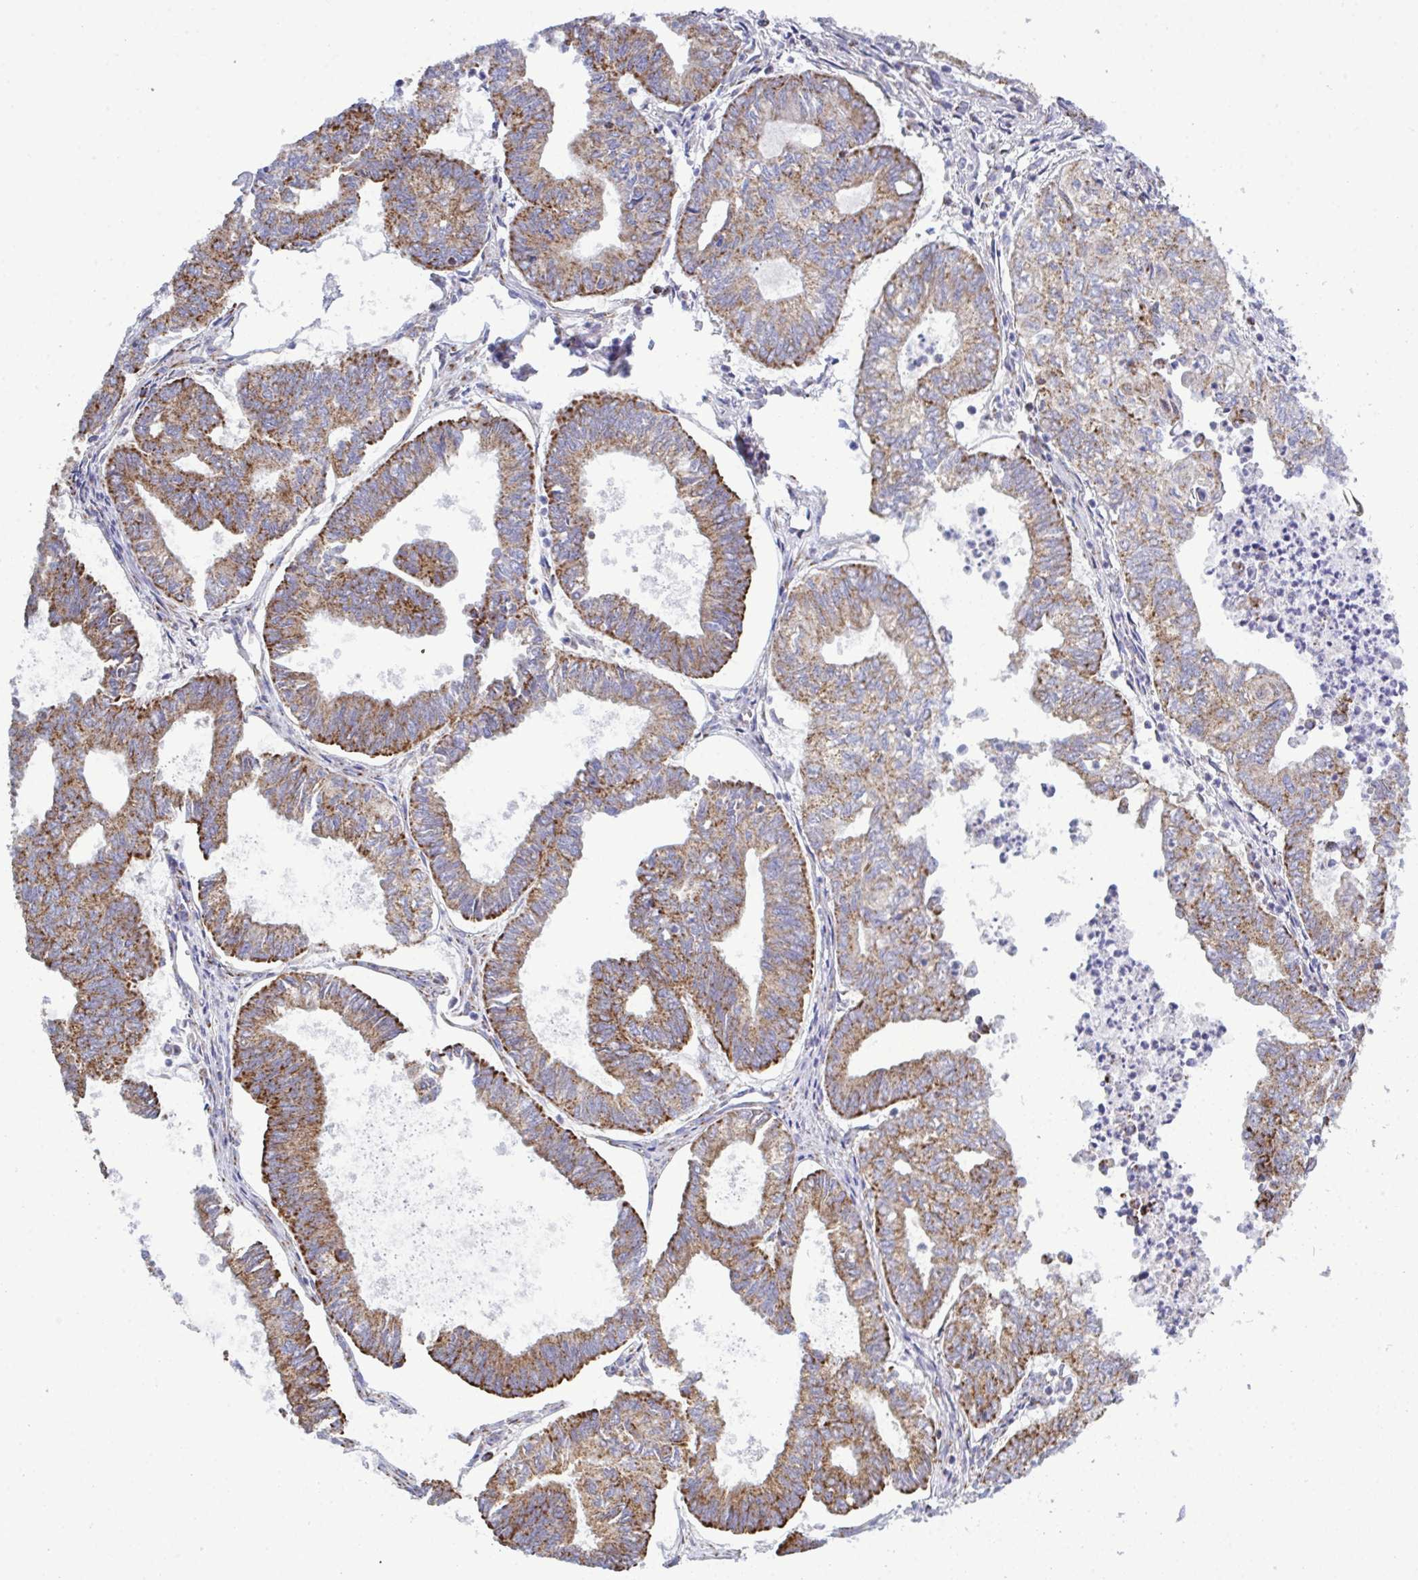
{"staining": {"intensity": "strong", "quantity": "25%-75%", "location": "cytoplasmic/membranous"}, "tissue": "ovarian cancer", "cell_type": "Tumor cells", "image_type": "cancer", "snomed": [{"axis": "morphology", "description": "Carcinoma, endometroid"}, {"axis": "topography", "description": "Ovary"}], "caption": "Immunohistochemical staining of endometroid carcinoma (ovarian) displays high levels of strong cytoplasmic/membranous positivity in approximately 25%-75% of tumor cells.", "gene": "CSDE1", "patient": {"sex": "female", "age": 64}}